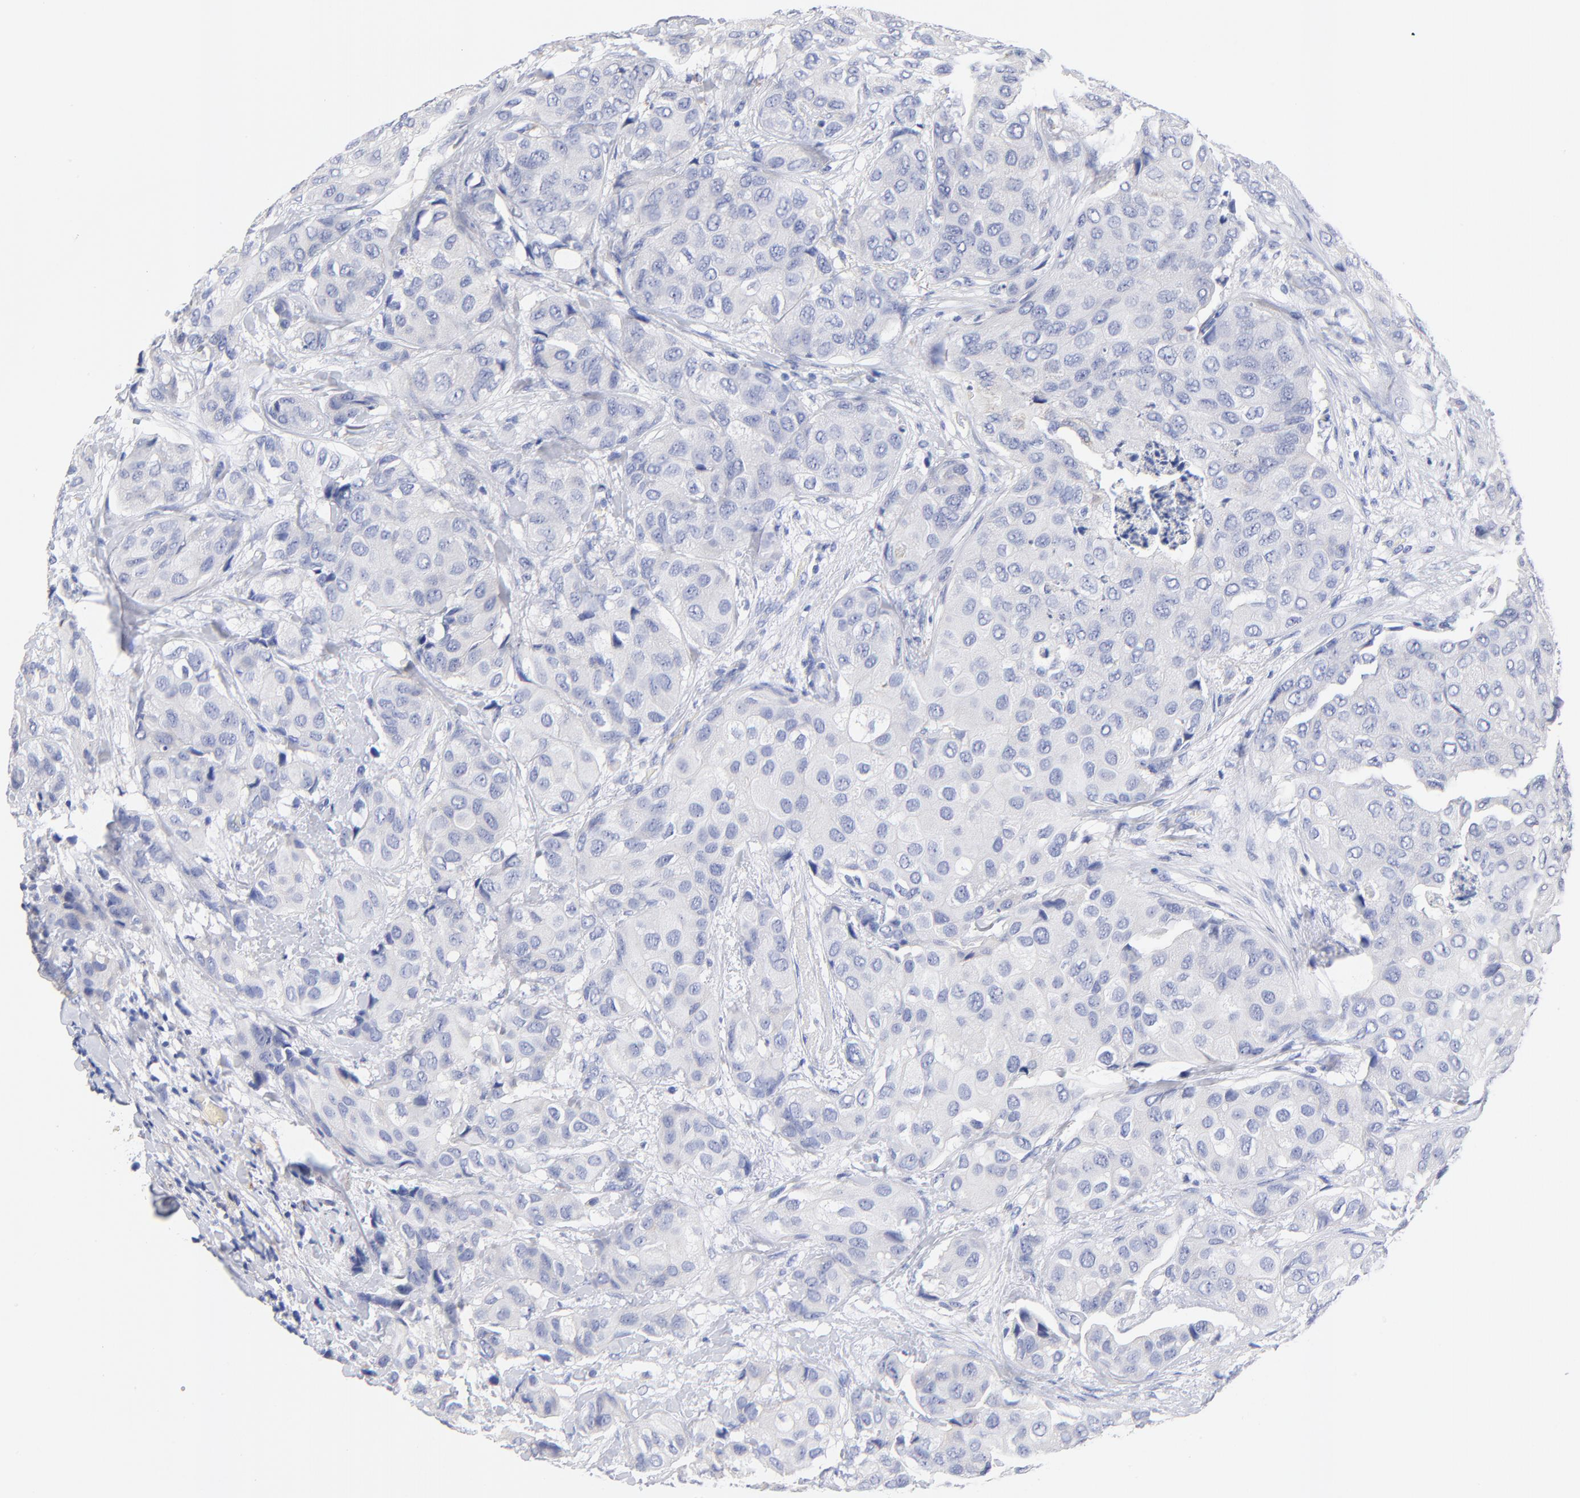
{"staining": {"intensity": "negative", "quantity": "none", "location": "none"}, "tissue": "breast cancer", "cell_type": "Tumor cells", "image_type": "cancer", "snomed": [{"axis": "morphology", "description": "Duct carcinoma"}, {"axis": "topography", "description": "Breast"}], "caption": "Breast cancer (invasive ductal carcinoma) was stained to show a protein in brown. There is no significant positivity in tumor cells. Brightfield microscopy of immunohistochemistry stained with DAB (3,3'-diaminobenzidine) (brown) and hematoxylin (blue), captured at high magnification.", "gene": "FBXO10", "patient": {"sex": "female", "age": 68}}